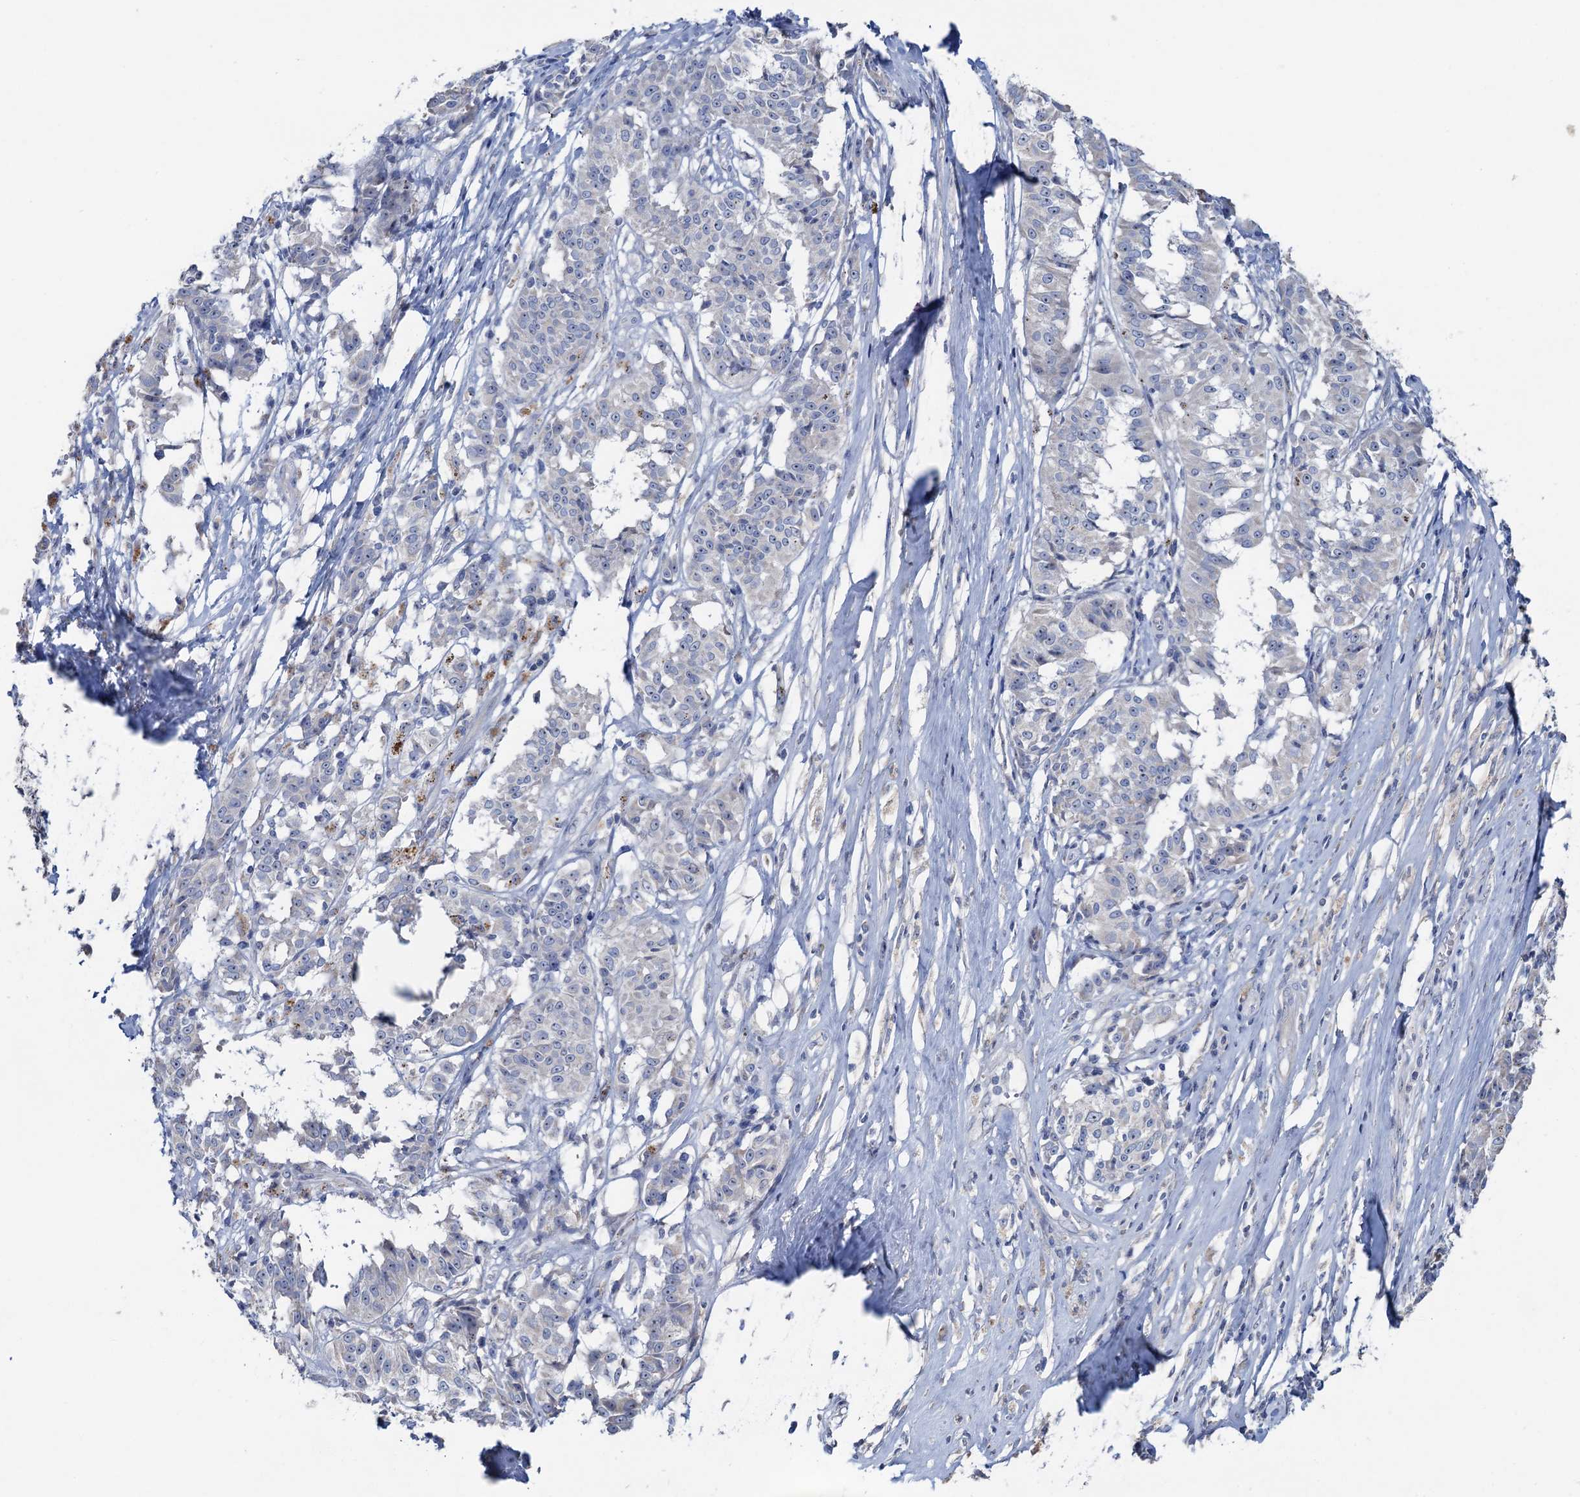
{"staining": {"intensity": "negative", "quantity": "none", "location": "none"}, "tissue": "melanoma", "cell_type": "Tumor cells", "image_type": "cancer", "snomed": [{"axis": "morphology", "description": "Malignant melanoma, NOS"}, {"axis": "topography", "description": "Skin"}], "caption": "The immunohistochemistry micrograph has no significant expression in tumor cells of malignant melanoma tissue.", "gene": "PLLP", "patient": {"sex": "female", "age": 72}}